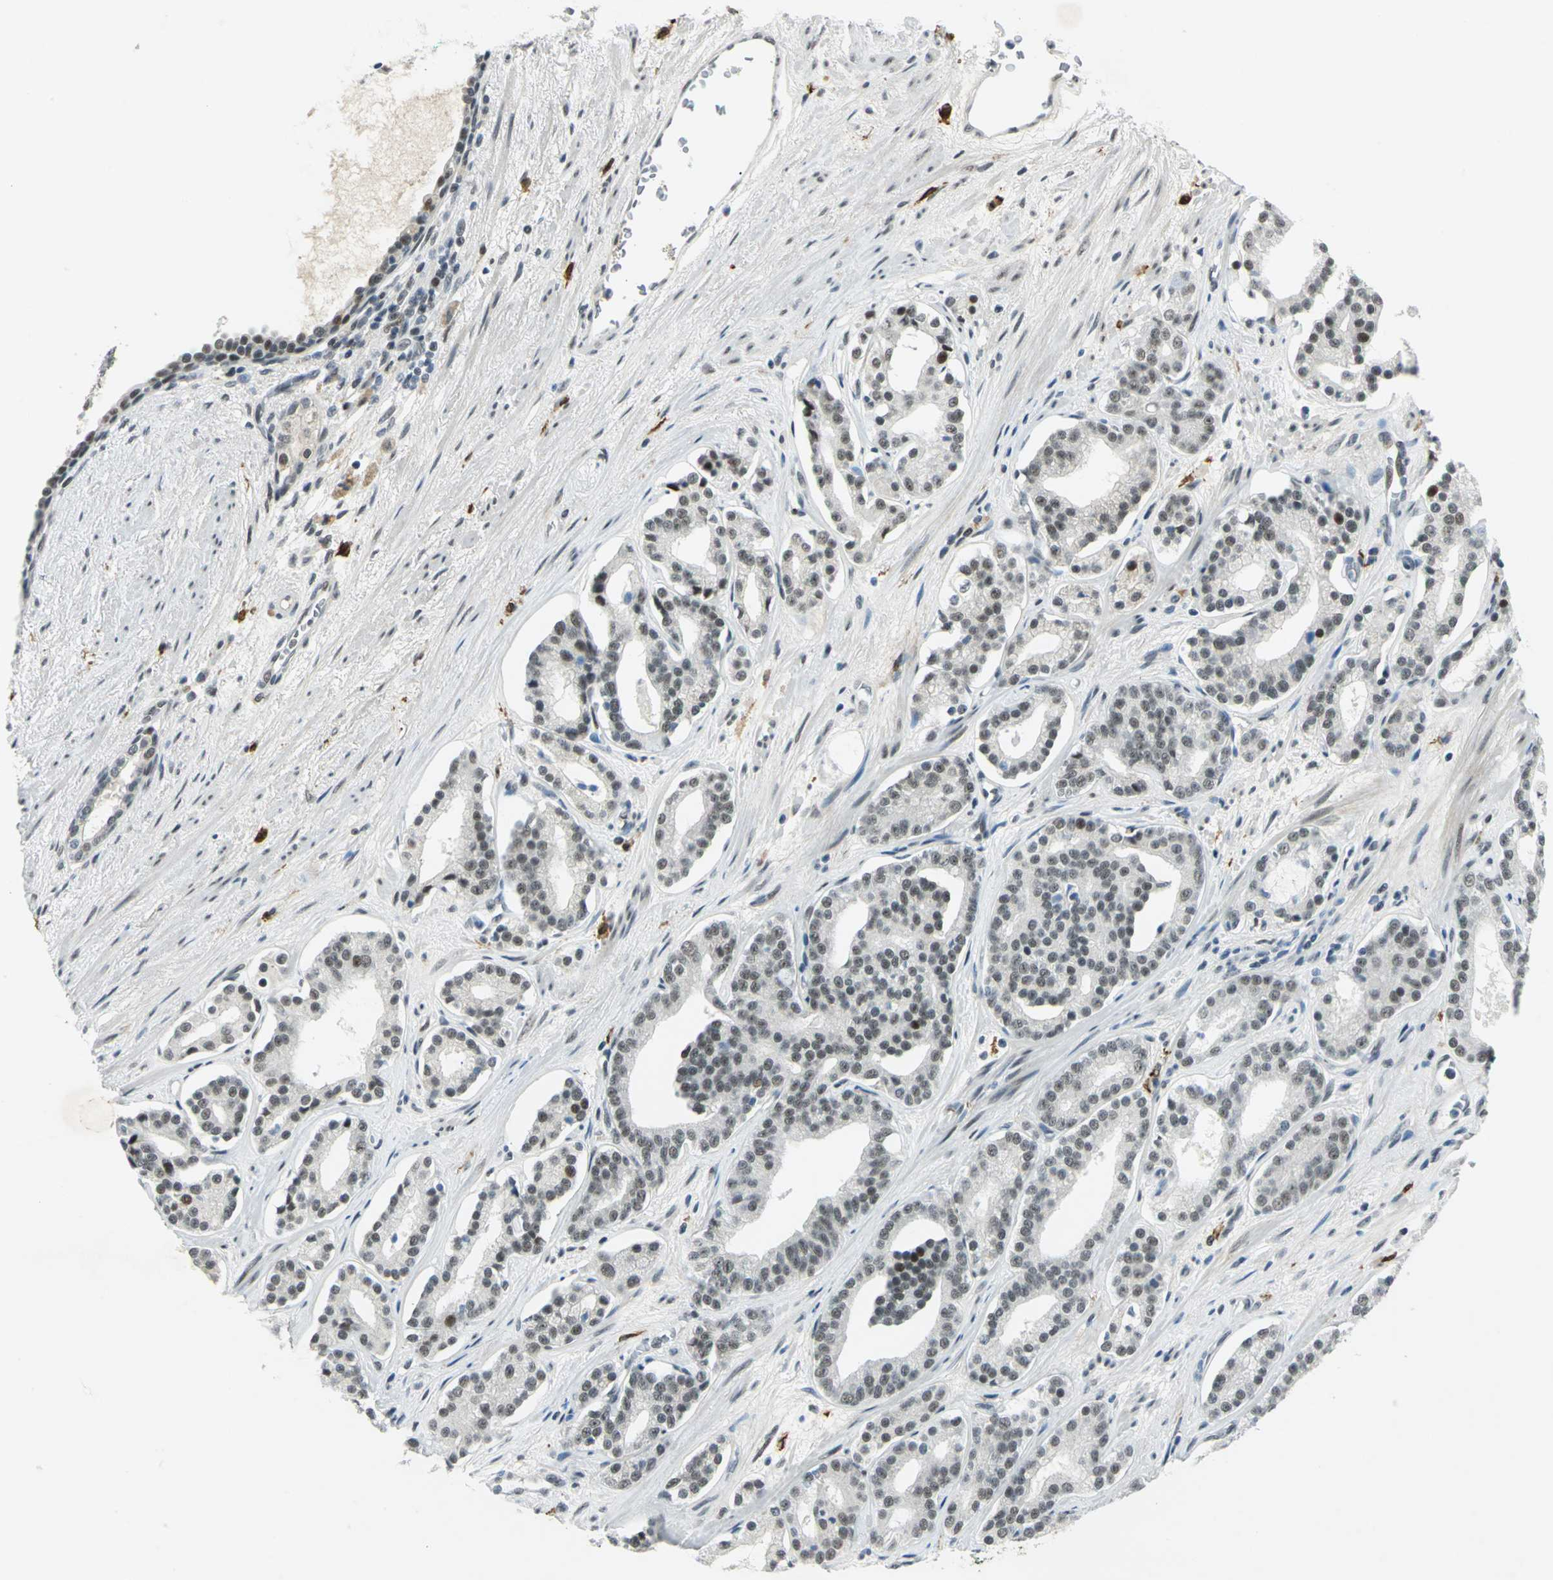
{"staining": {"intensity": "weak", "quantity": "<25%", "location": "nuclear"}, "tissue": "prostate cancer", "cell_type": "Tumor cells", "image_type": "cancer", "snomed": [{"axis": "morphology", "description": "Adenocarcinoma, Low grade"}, {"axis": "topography", "description": "Prostate"}], "caption": "IHC image of neoplastic tissue: human prostate low-grade adenocarcinoma stained with DAB (3,3'-diaminobenzidine) shows no significant protein positivity in tumor cells.", "gene": "MTMR10", "patient": {"sex": "male", "age": 63}}